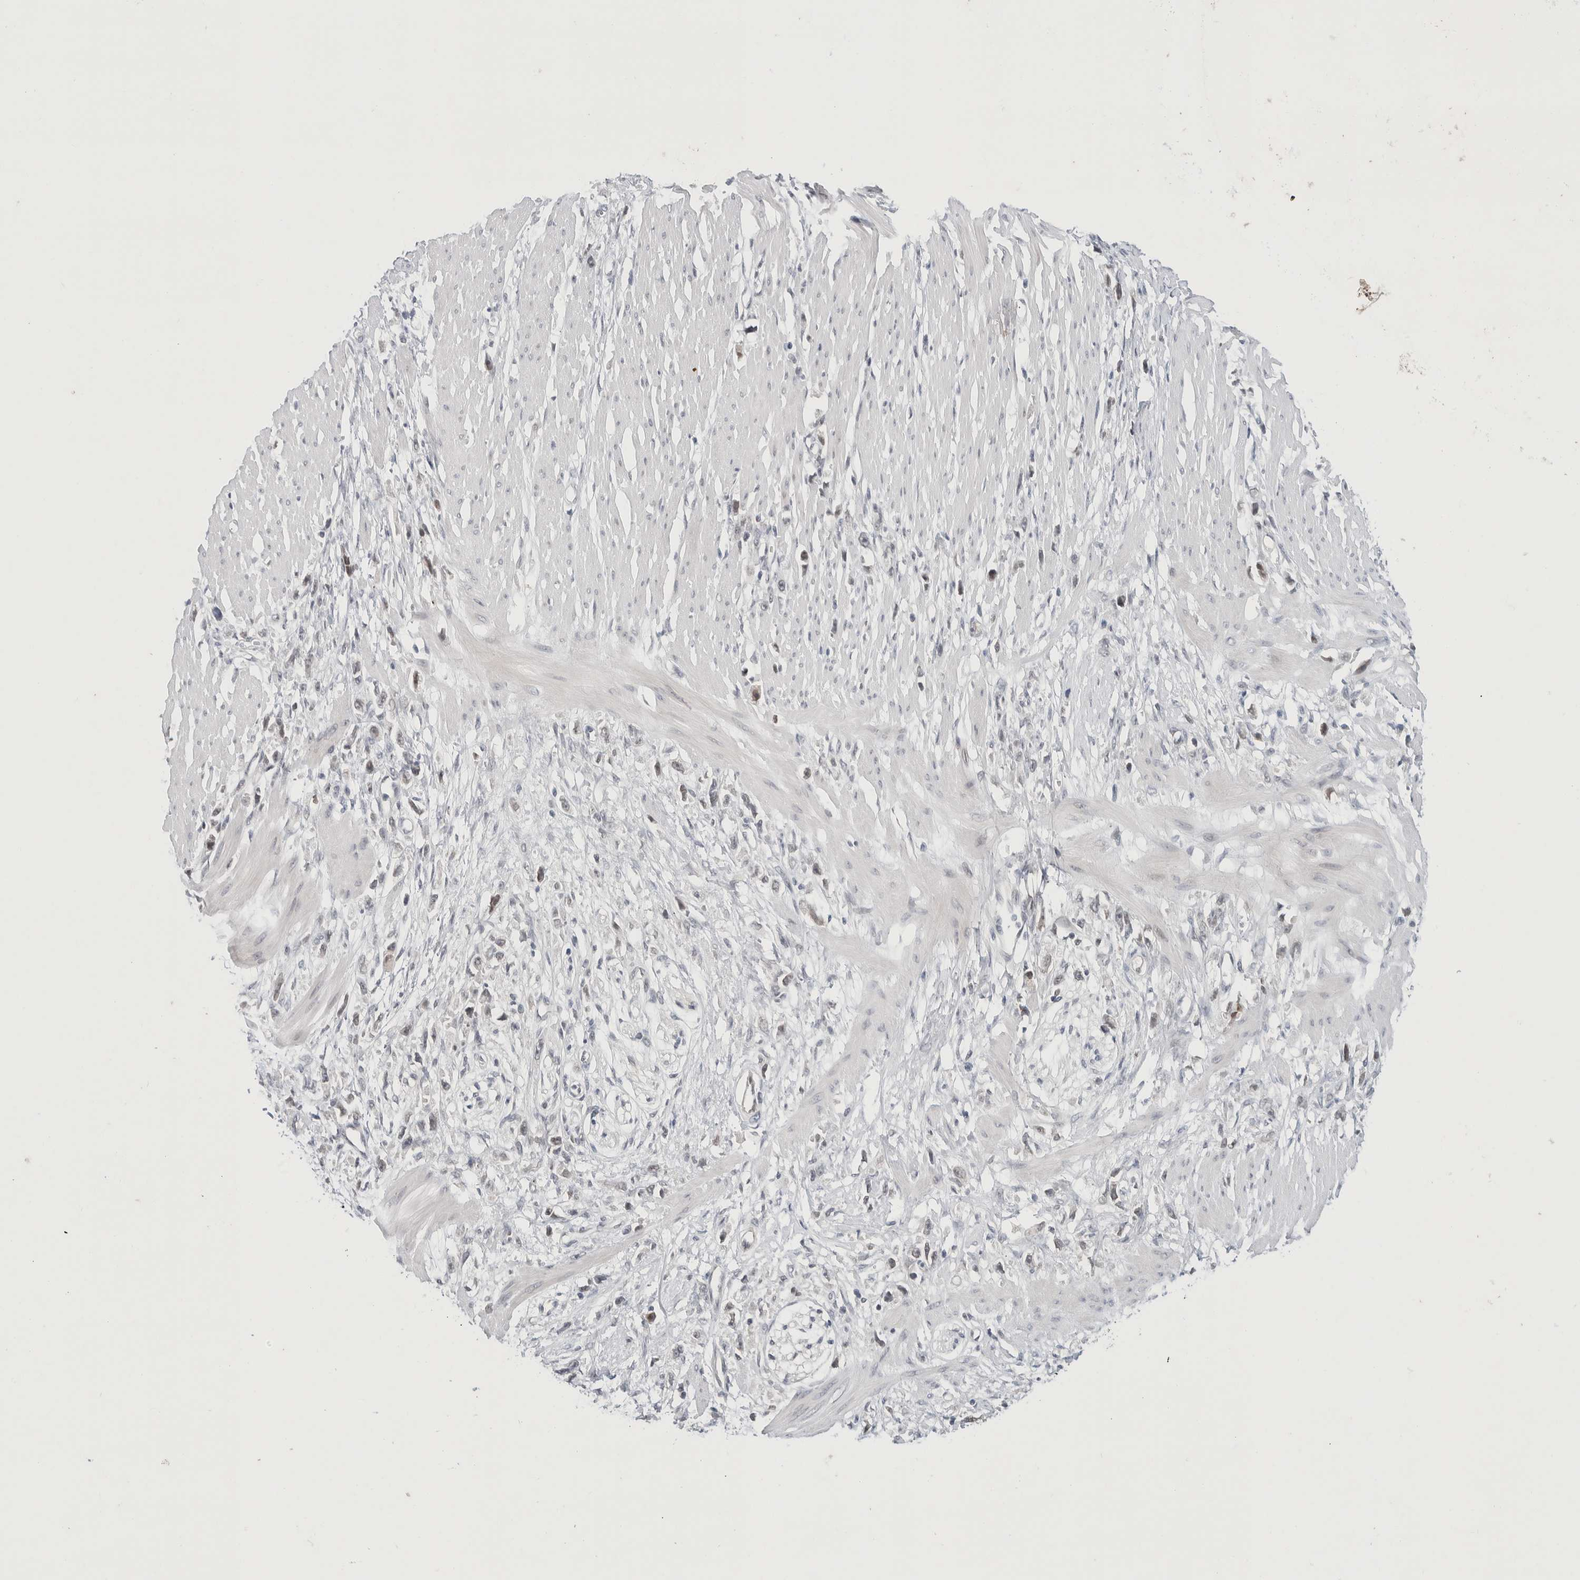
{"staining": {"intensity": "negative", "quantity": "none", "location": "none"}, "tissue": "stomach cancer", "cell_type": "Tumor cells", "image_type": "cancer", "snomed": [{"axis": "morphology", "description": "Adenocarcinoma, NOS"}, {"axis": "topography", "description": "Stomach"}], "caption": "IHC image of neoplastic tissue: stomach cancer stained with DAB shows no significant protein expression in tumor cells.", "gene": "CRAT", "patient": {"sex": "female", "age": 59}}